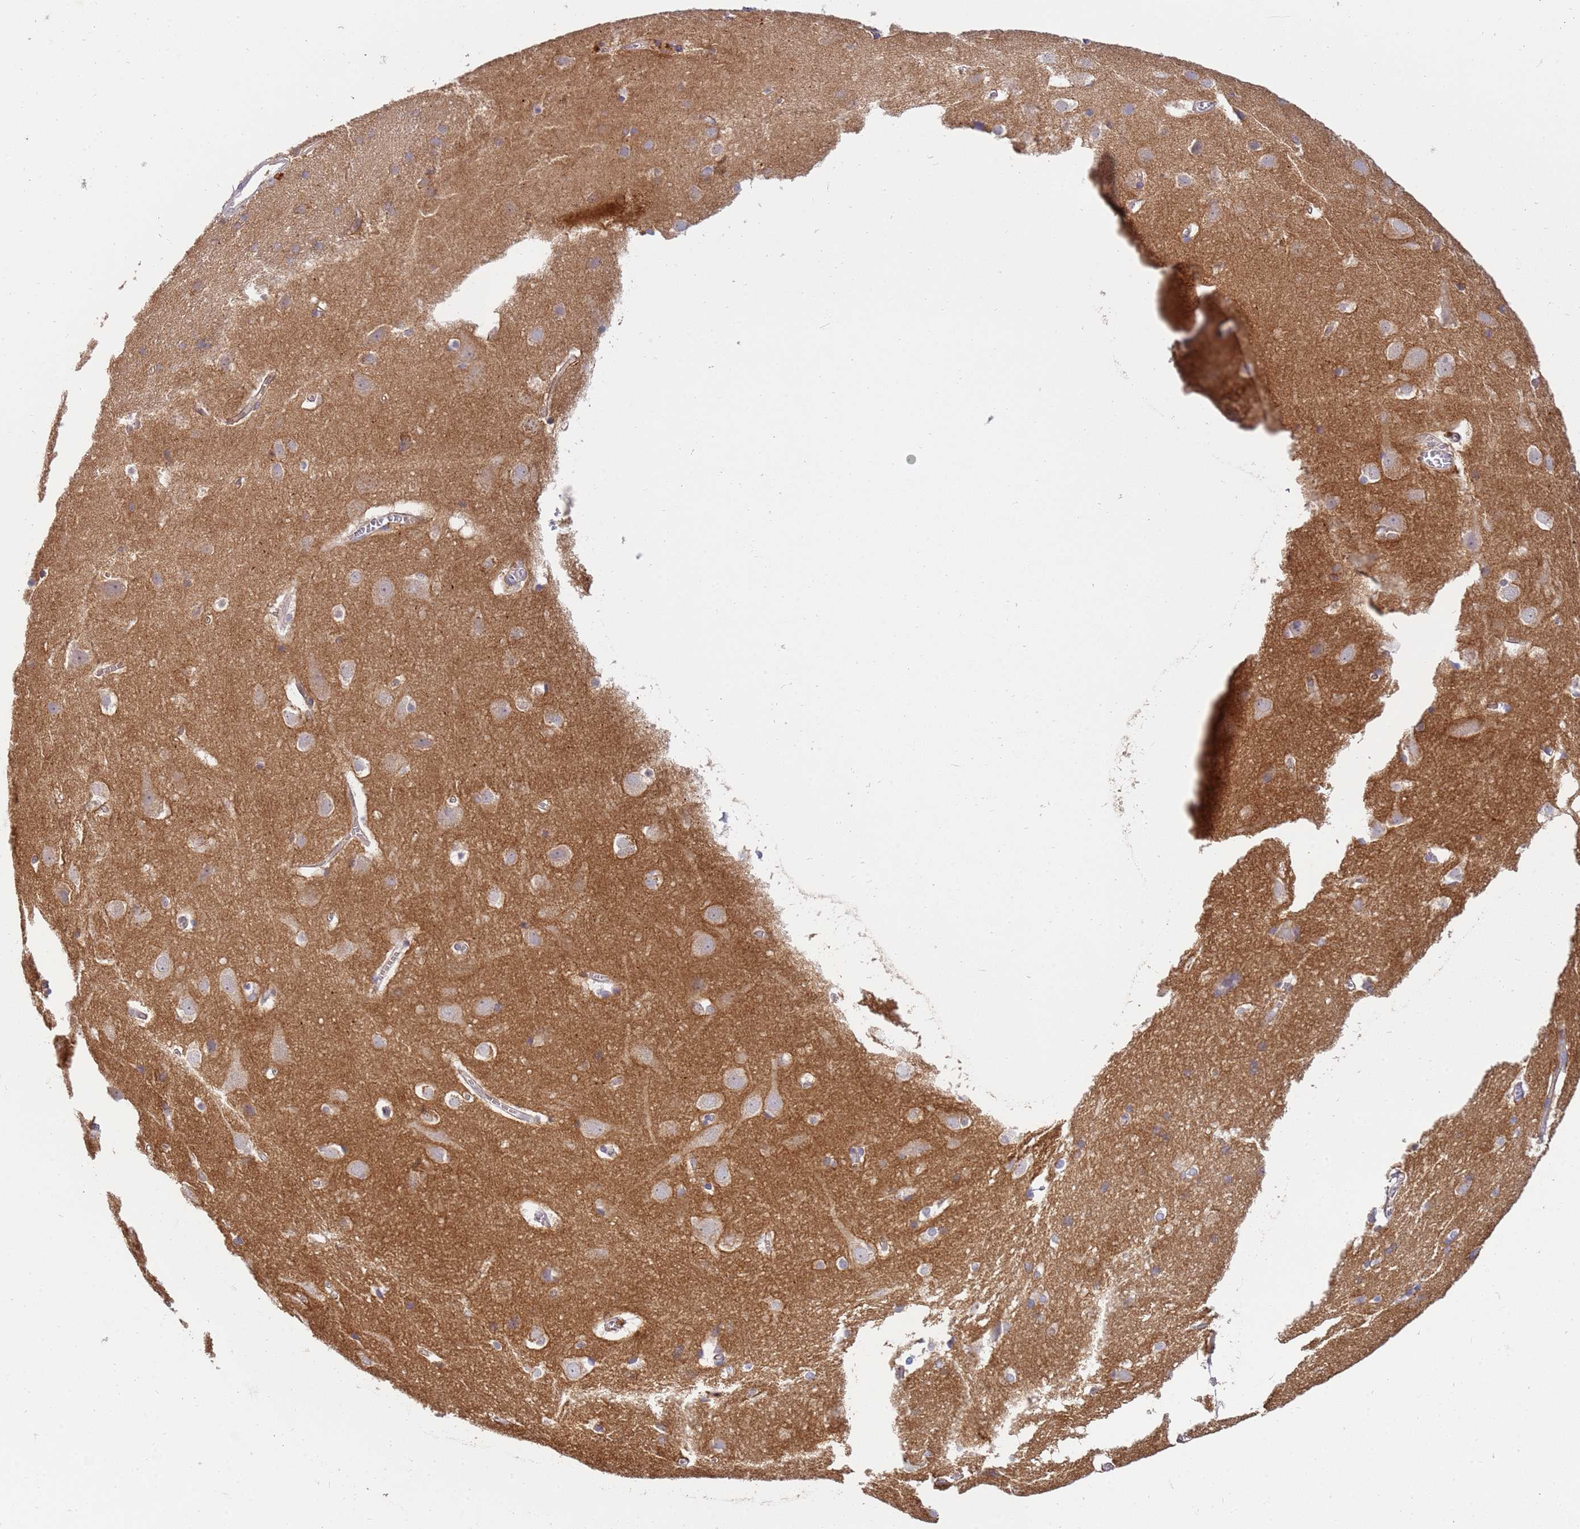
{"staining": {"intensity": "moderate", "quantity": "<25%", "location": "cytoplasmic/membranous"}, "tissue": "cerebral cortex", "cell_type": "Endothelial cells", "image_type": "normal", "snomed": [{"axis": "morphology", "description": "Normal tissue, NOS"}, {"axis": "topography", "description": "Cerebral cortex"}], "caption": "The micrograph shows immunohistochemical staining of benign cerebral cortex. There is moderate cytoplasmic/membranous expression is appreciated in approximately <25% of endothelial cells.", "gene": "NMUR2", "patient": {"sex": "male", "age": 54}}